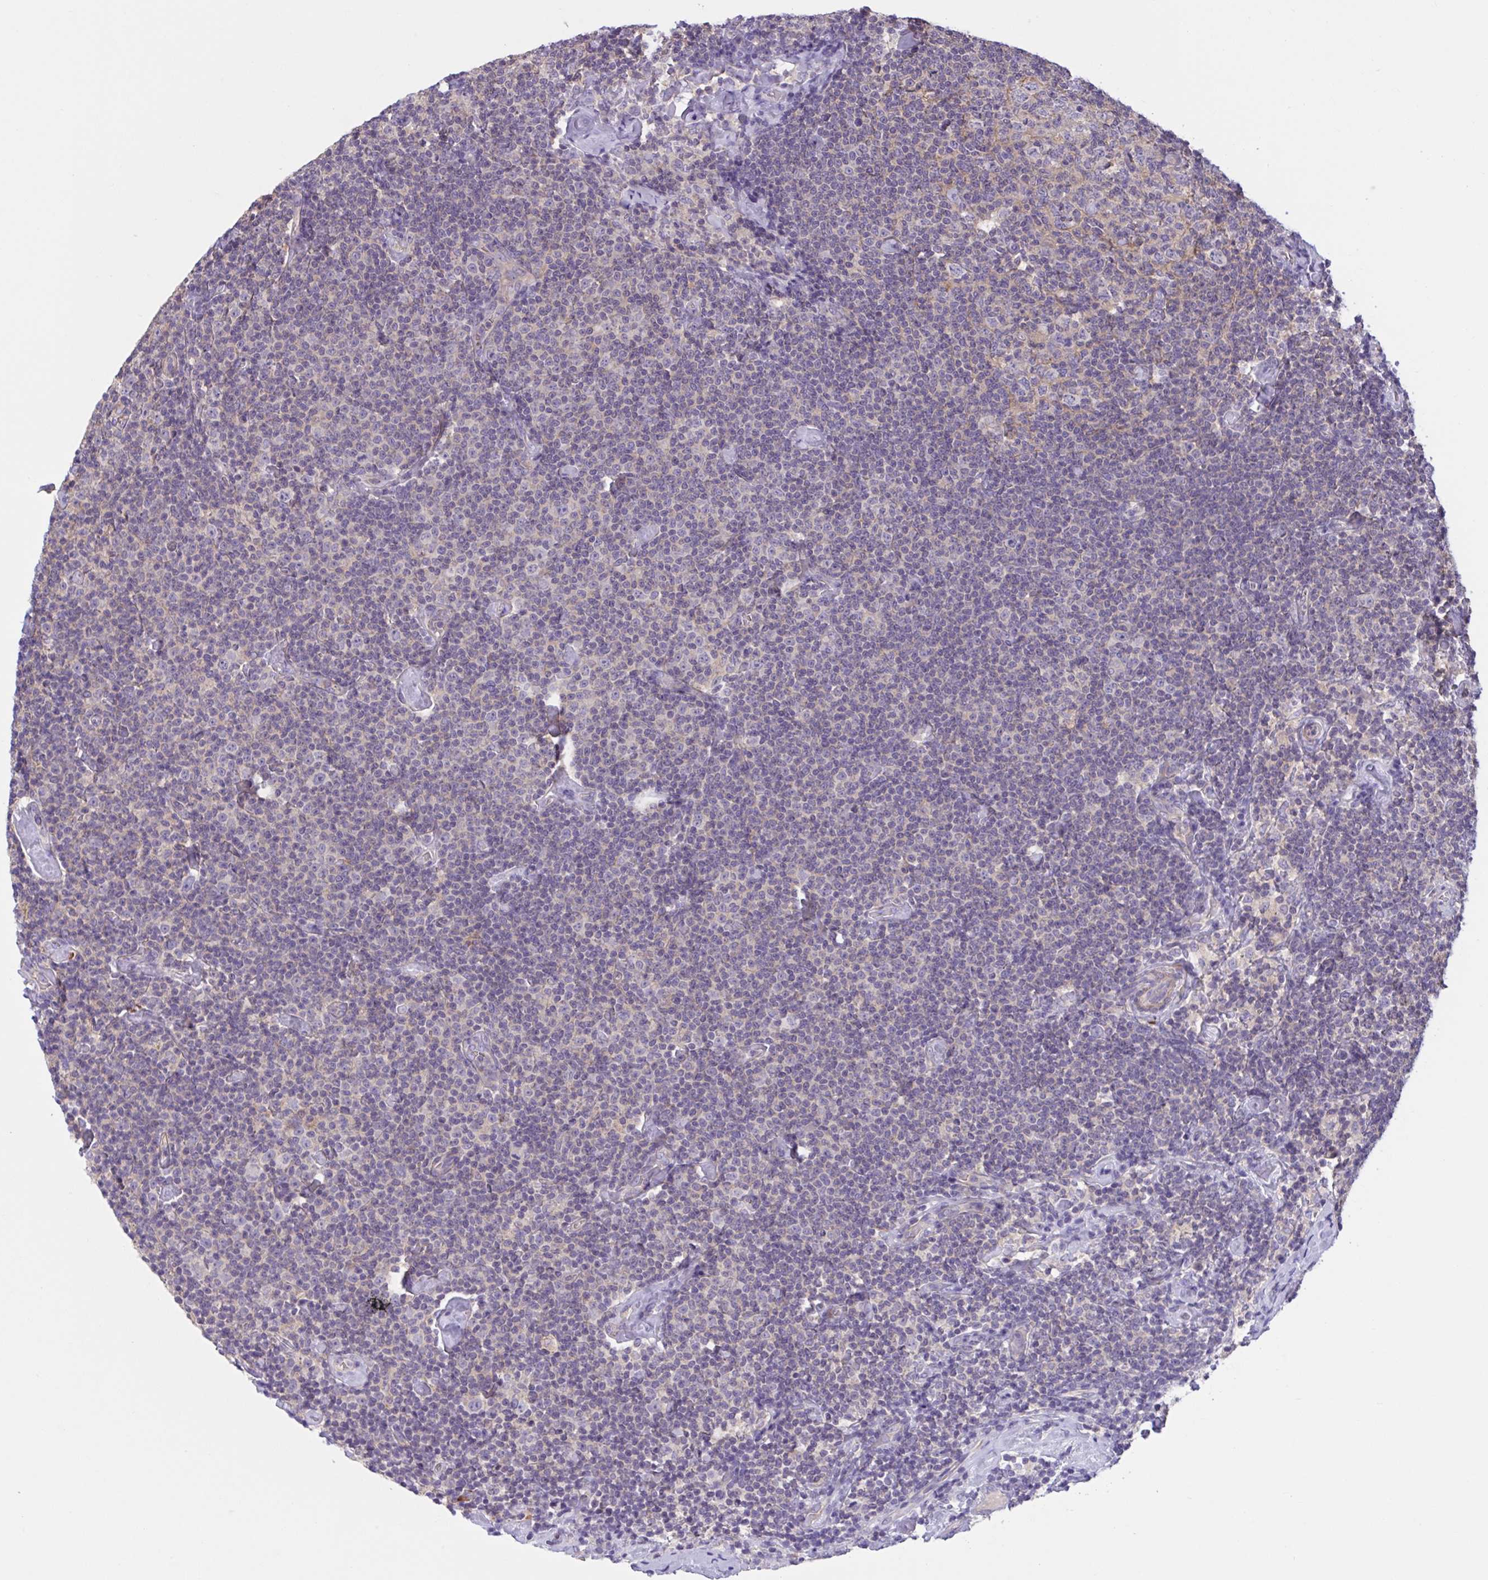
{"staining": {"intensity": "negative", "quantity": "none", "location": "none"}, "tissue": "lymphoma", "cell_type": "Tumor cells", "image_type": "cancer", "snomed": [{"axis": "morphology", "description": "Malignant lymphoma, non-Hodgkin's type, Low grade"}, {"axis": "topography", "description": "Lymph node"}], "caption": "Immunohistochemistry of human low-grade malignant lymphoma, non-Hodgkin's type shows no positivity in tumor cells.", "gene": "WNT9B", "patient": {"sex": "male", "age": 81}}